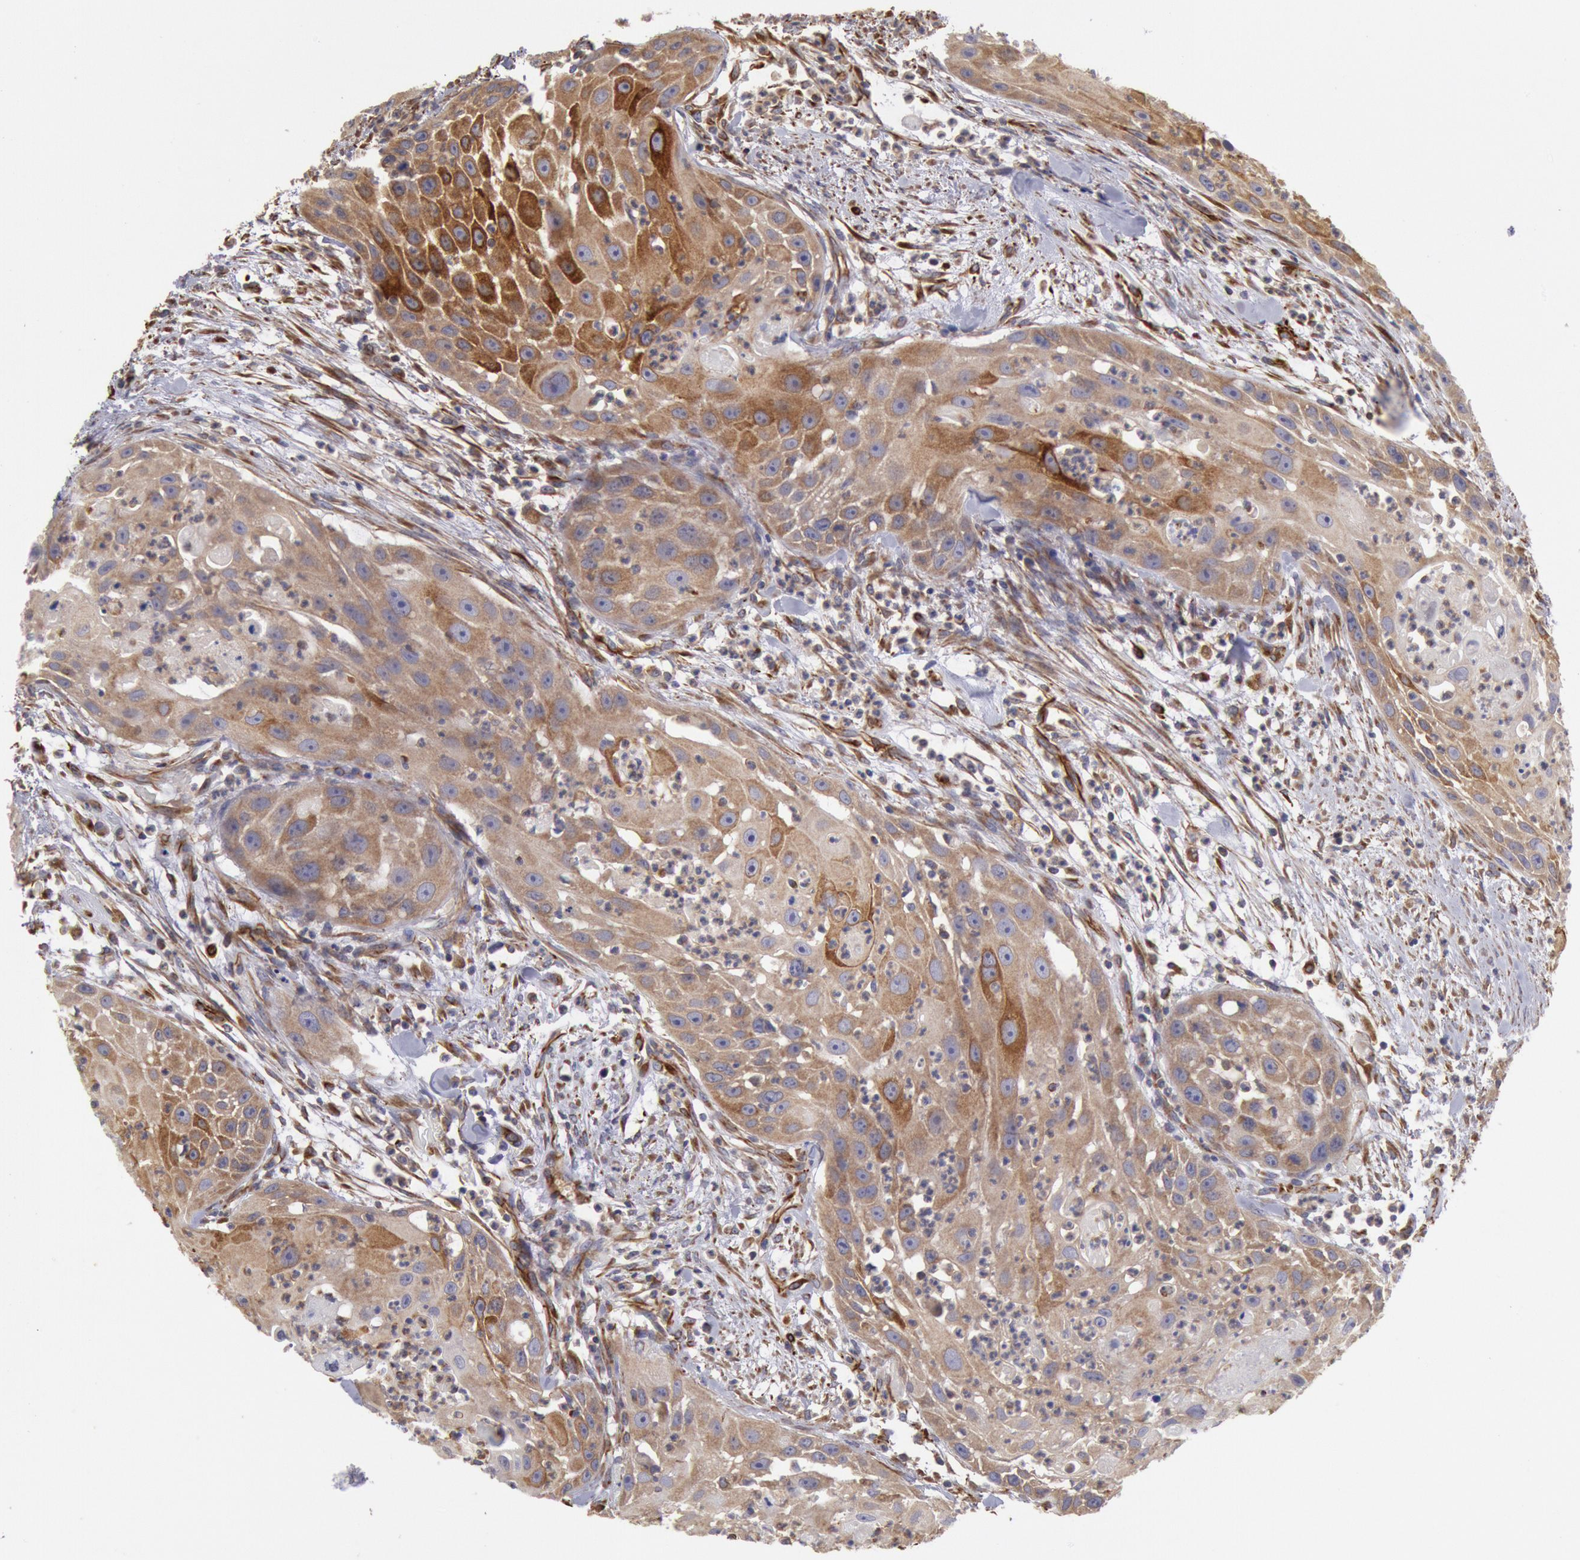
{"staining": {"intensity": "moderate", "quantity": ">75%", "location": "cytoplasmic/membranous"}, "tissue": "head and neck cancer", "cell_type": "Tumor cells", "image_type": "cancer", "snomed": [{"axis": "morphology", "description": "Squamous cell carcinoma, NOS"}, {"axis": "topography", "description": "Head-Neck"}], "caption": "Head and neck cancer was stained to show a protein in brown. There is medium levels of moderate cytoplasmic/membranous expression in about >75% of tumor cells.", "gene": "RNF139", "patient": {"sex": "male", "age": 64}}